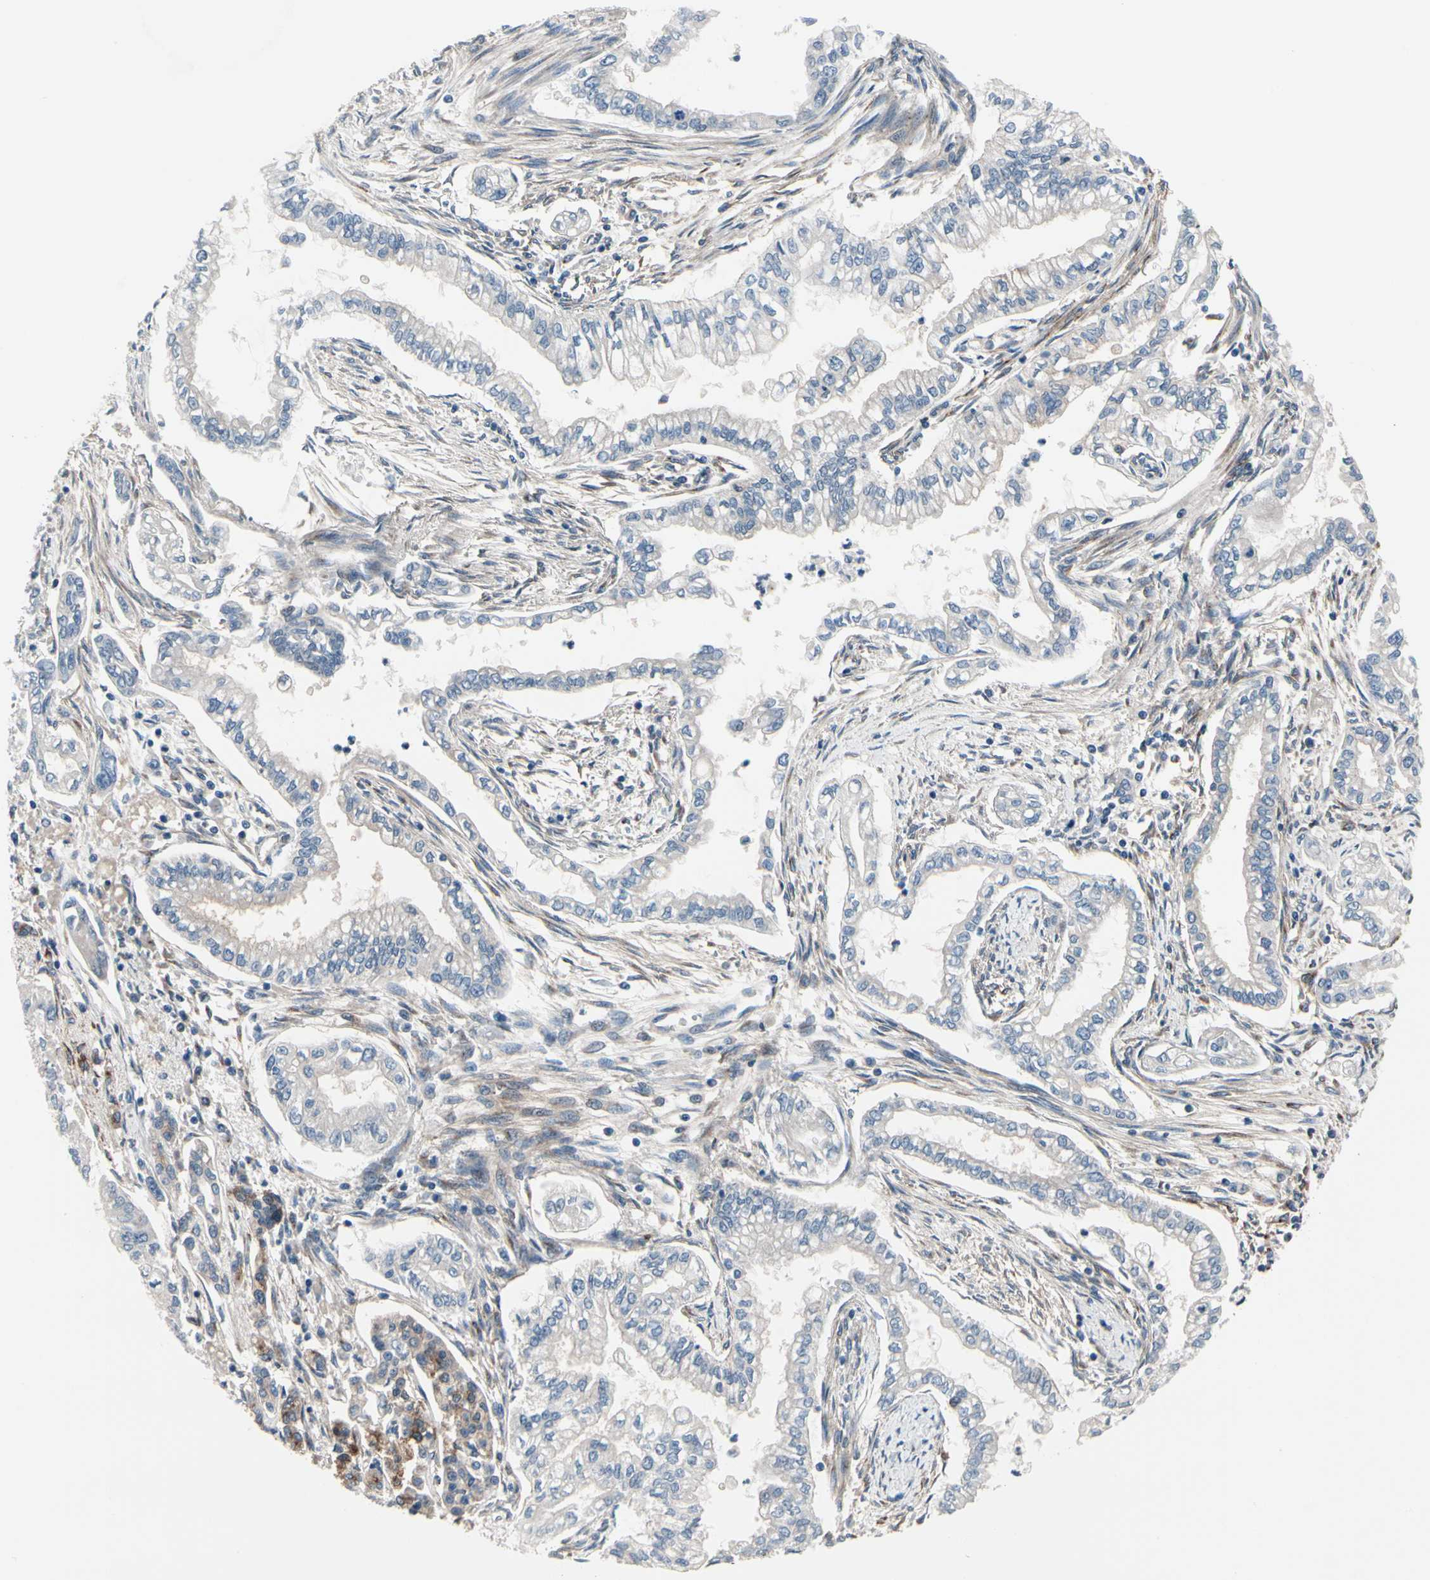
{"staining": {"intensity": "negative", "quantity": "none", "location": "none"}, "tissue": "pancreatic cancer", "cell_type": "Tumor cells", "image_type": "cancer", "snomed": [{"axis": "morphology", "description": "Normal tissue, NOS"}, {"axis": "topography", "description": "Pancreas"}], "caption": "A histopathology image of human pancreatic cancer is negative for staining in tumor cells.", "gene": "PRKAR2B", "patient": {"sex": "male", "age": 42}}